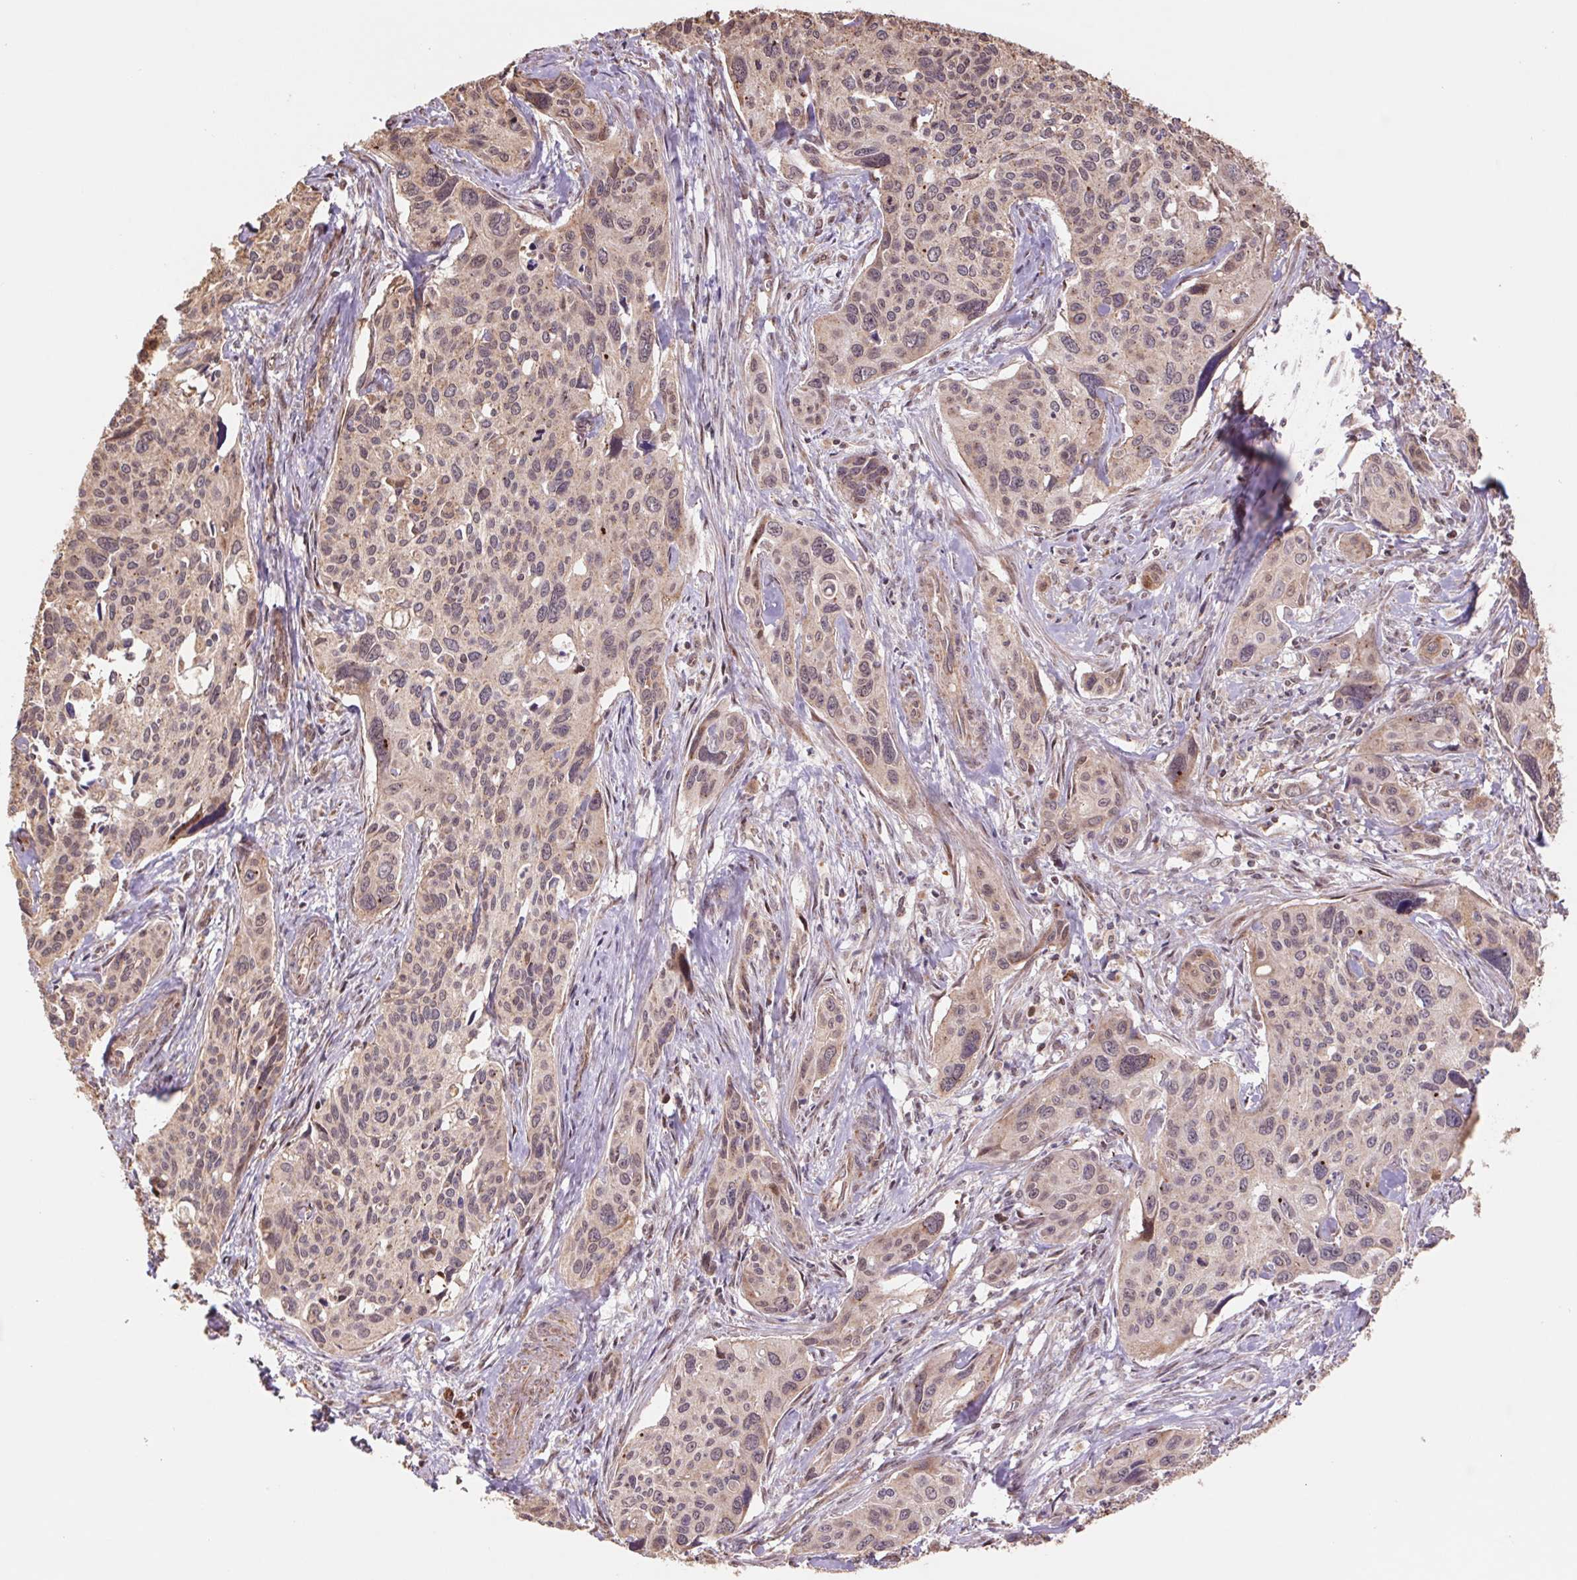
{"staining": {"intensity": "weak", "quantity": "25%-75%", "location": "cytoplasmic/membranous,nuclear"}, "tissue": "cervical cancer", "cell_type": "Tumor cells", "image_type": "cancer", "snomed": [{"axis": "morphology", "description": "Squamous cell carcinoma, NOS"}, {"axis": "topography", "description": "Cervix"}], "caption": "Brown immunohistochemical staining in human squamous cell carcinoma (cervical) shows weak cytoplasmic/membranous and nuclear positivity in approximately 25%-75% of tumor cells. Using DAB (3,3'-diaminobenzidine) (brown) and hematoxylin (blue) stains, captured at high magnification using brightfield microscopy.", "gene": "PDHA1", "patient": {"sex": "female", "age": 31}}